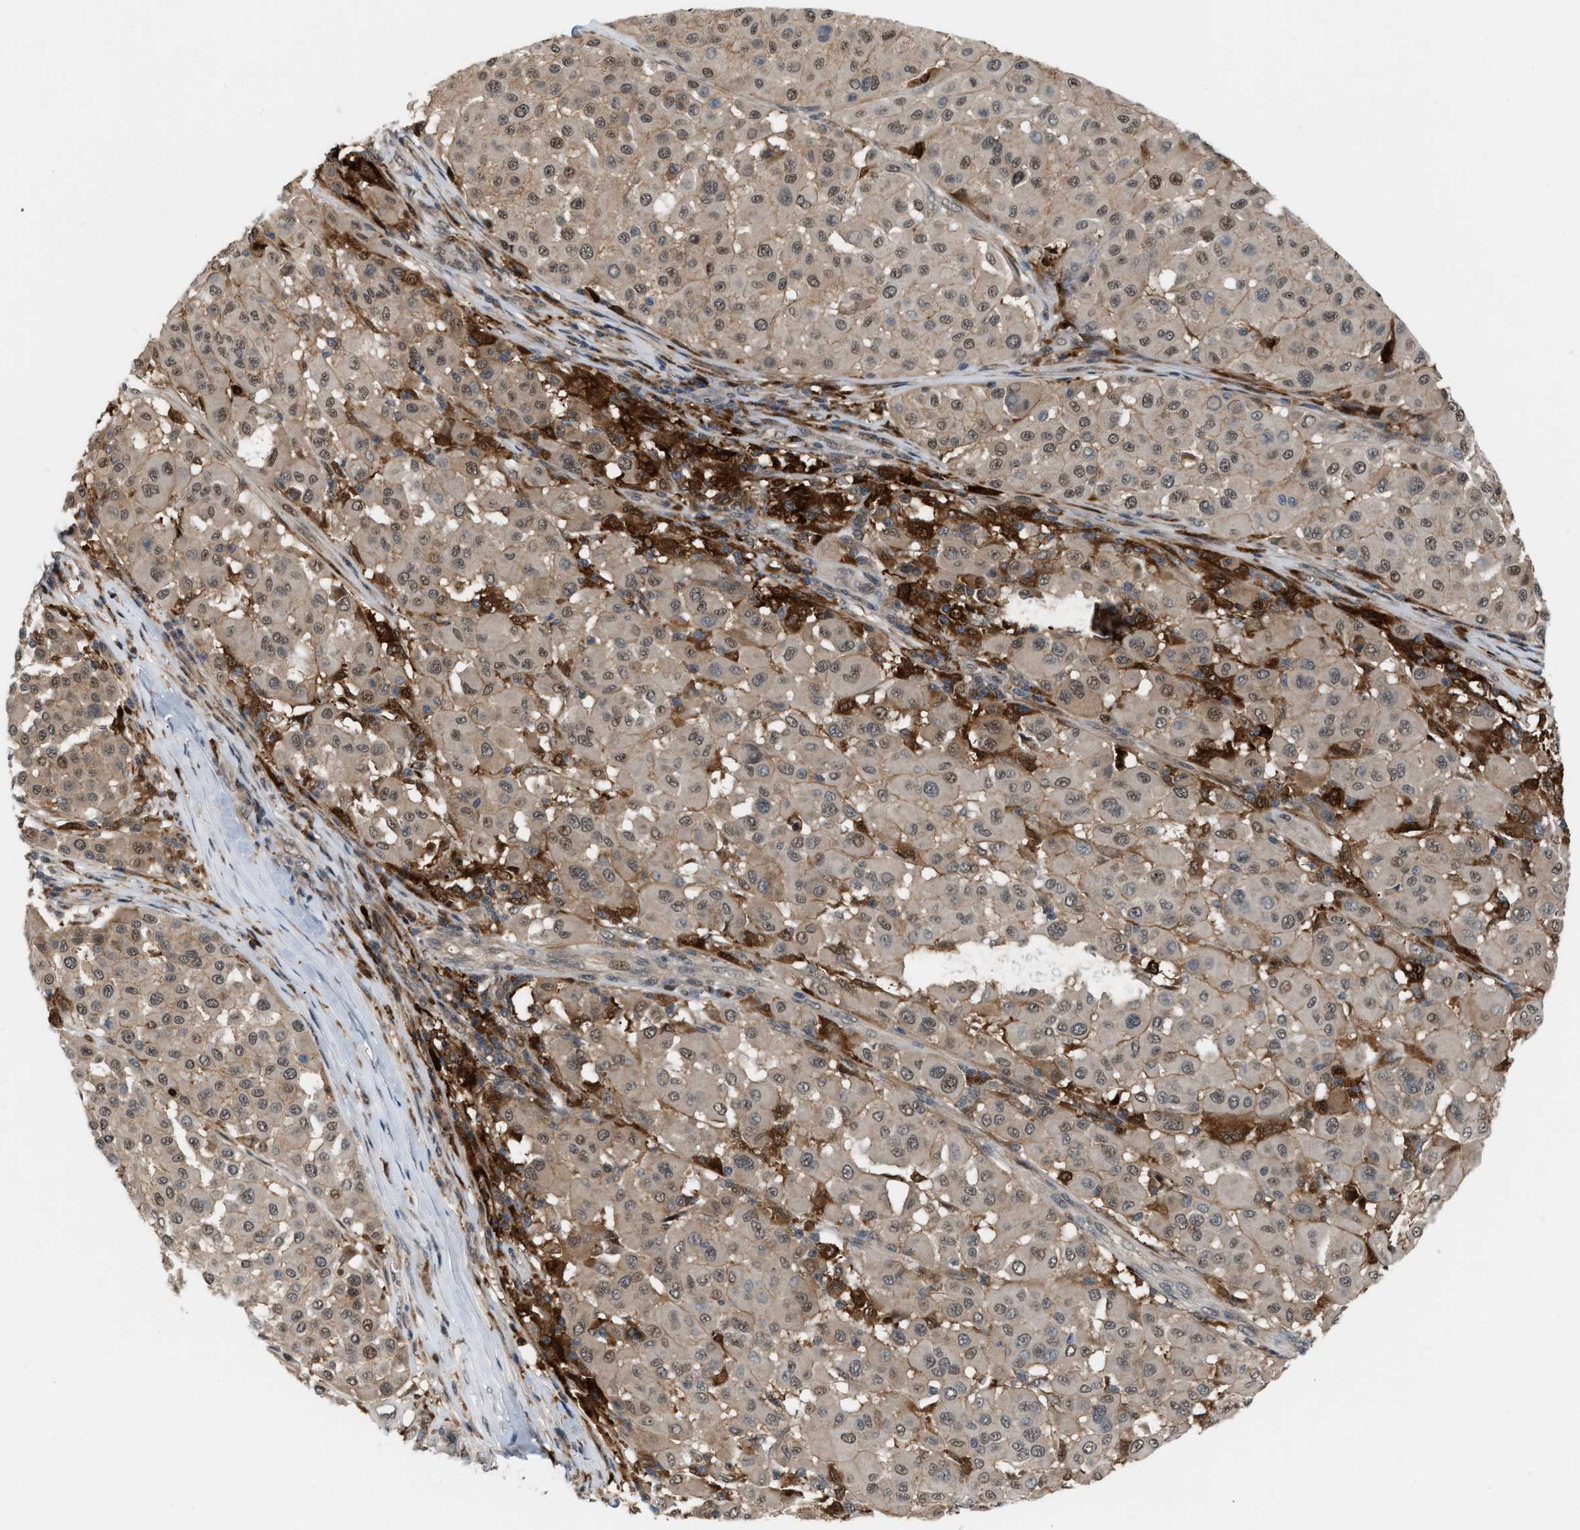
{"staining": {"intensity": "weak", "quantity": ">75%", "location": "cytoplasmic/membranous,nuclear"}, "tissue": "melanoma", "cell_type": "Tumor cells", "image_type": "cancer", "snomed": [{"axis": "morphology", "description": "Malignant melanoma, Metastatic site"}, {"axis": "topography", "description": "Soft tissue"}], "caption": "A histopathology image of human malignant melanoma (metastatic site) stained for a protein demonstrates weak cytoplasmic/membranous and nuclear brown staining in tumor cells.", "gene": "RFFL", "patient": {"sex": "male", "age": 41}}